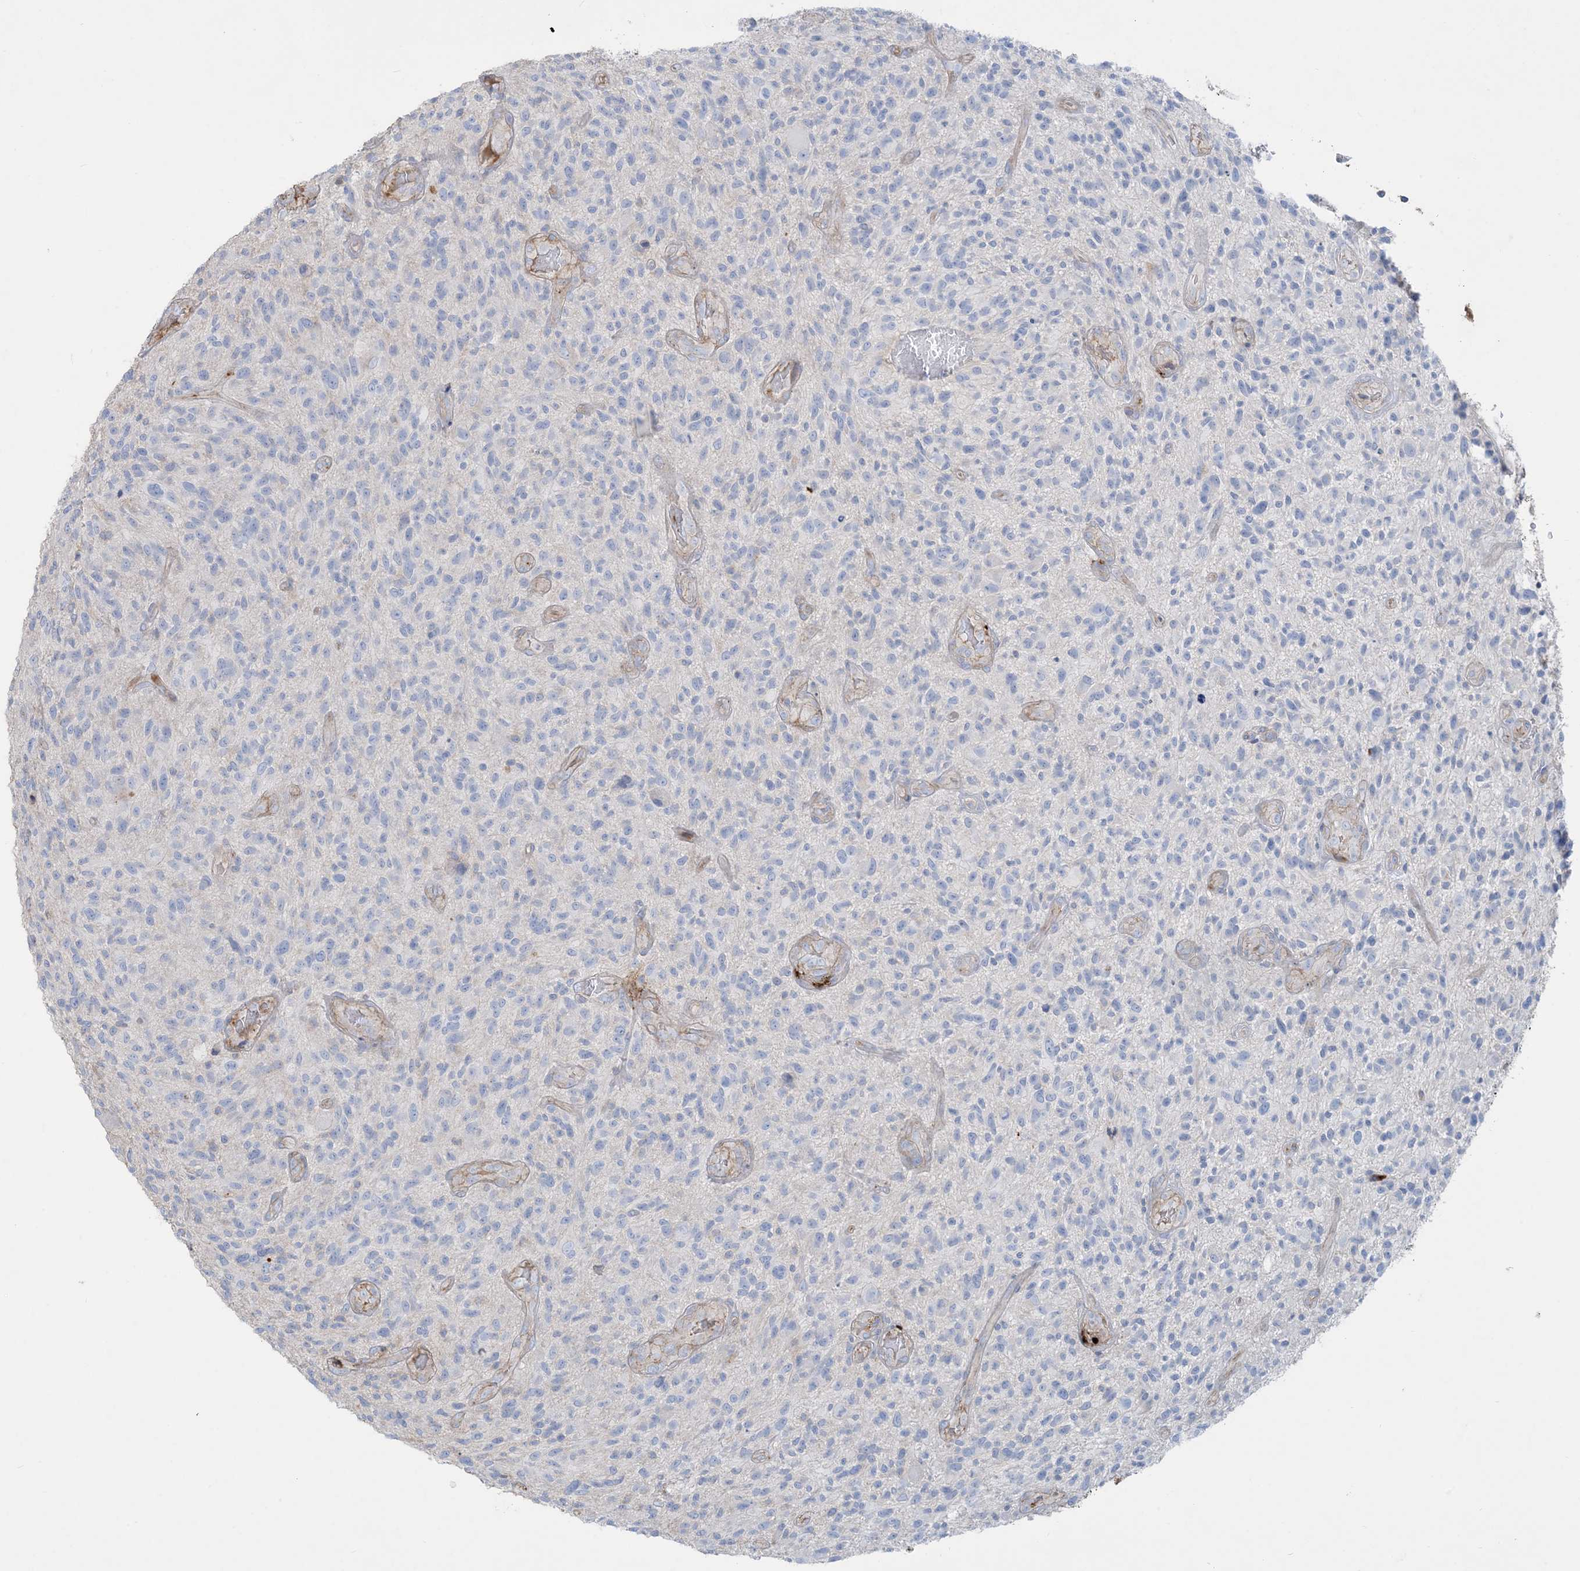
{"staining": {"intensity": "negative", "quantity": "none", "location": "none"}, "tissue": "glioma", "cell_type": "Tumor cells", "image_type": "cancer", "snomed": [{"axis": "morphology", "description": "Glioma, malignant, High grade"}, {"axis": "topography", "description": "Brain"}], "caption": "A high-resolution image shows IHC staining of glioma, which demonstrates no significant expression in tumor cells.", "gene": "GTF3C2", "patient": {"sex": "male", "age": 47}}